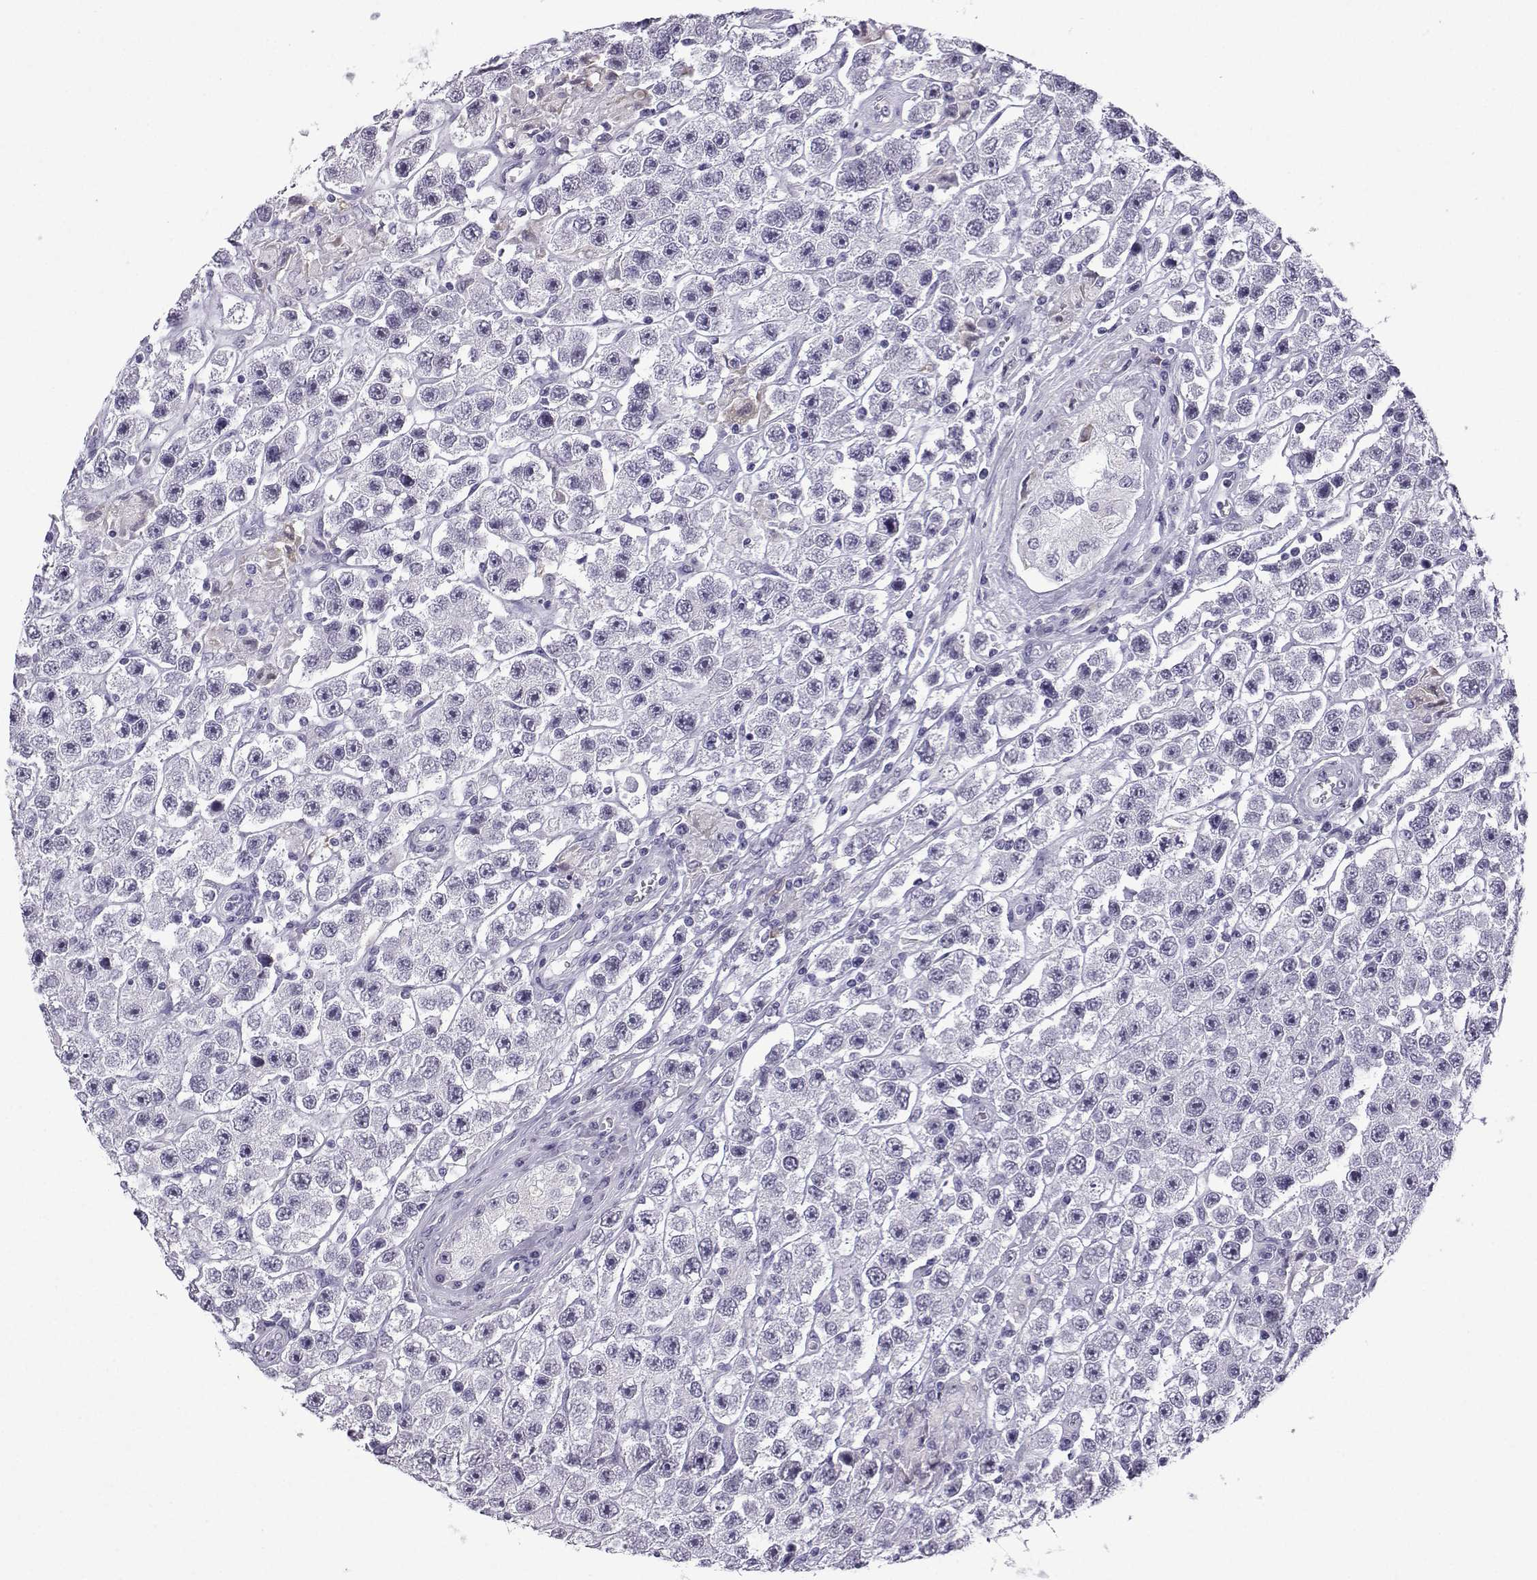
{"staining": {"intensity": "negative", "quantity": "none", "location": "none"}, "tissue": "testis cancer", "cell_type": "Tumor cells", "image_type": "cancer", "snomed": [{"axis": "morphology", "description": "Seminoma, NOS"}, {"axis": "topography", "description": "Testis"}], "caption": "IHC of testis cancer exhibits no expression in tumor cells. (DAB (3,3'-diaminobenzidine) immunohistochemistry with hematoxylin counter stain).", "gene": "MRGBP", "patient": {"sex": "male", "age": 45}}